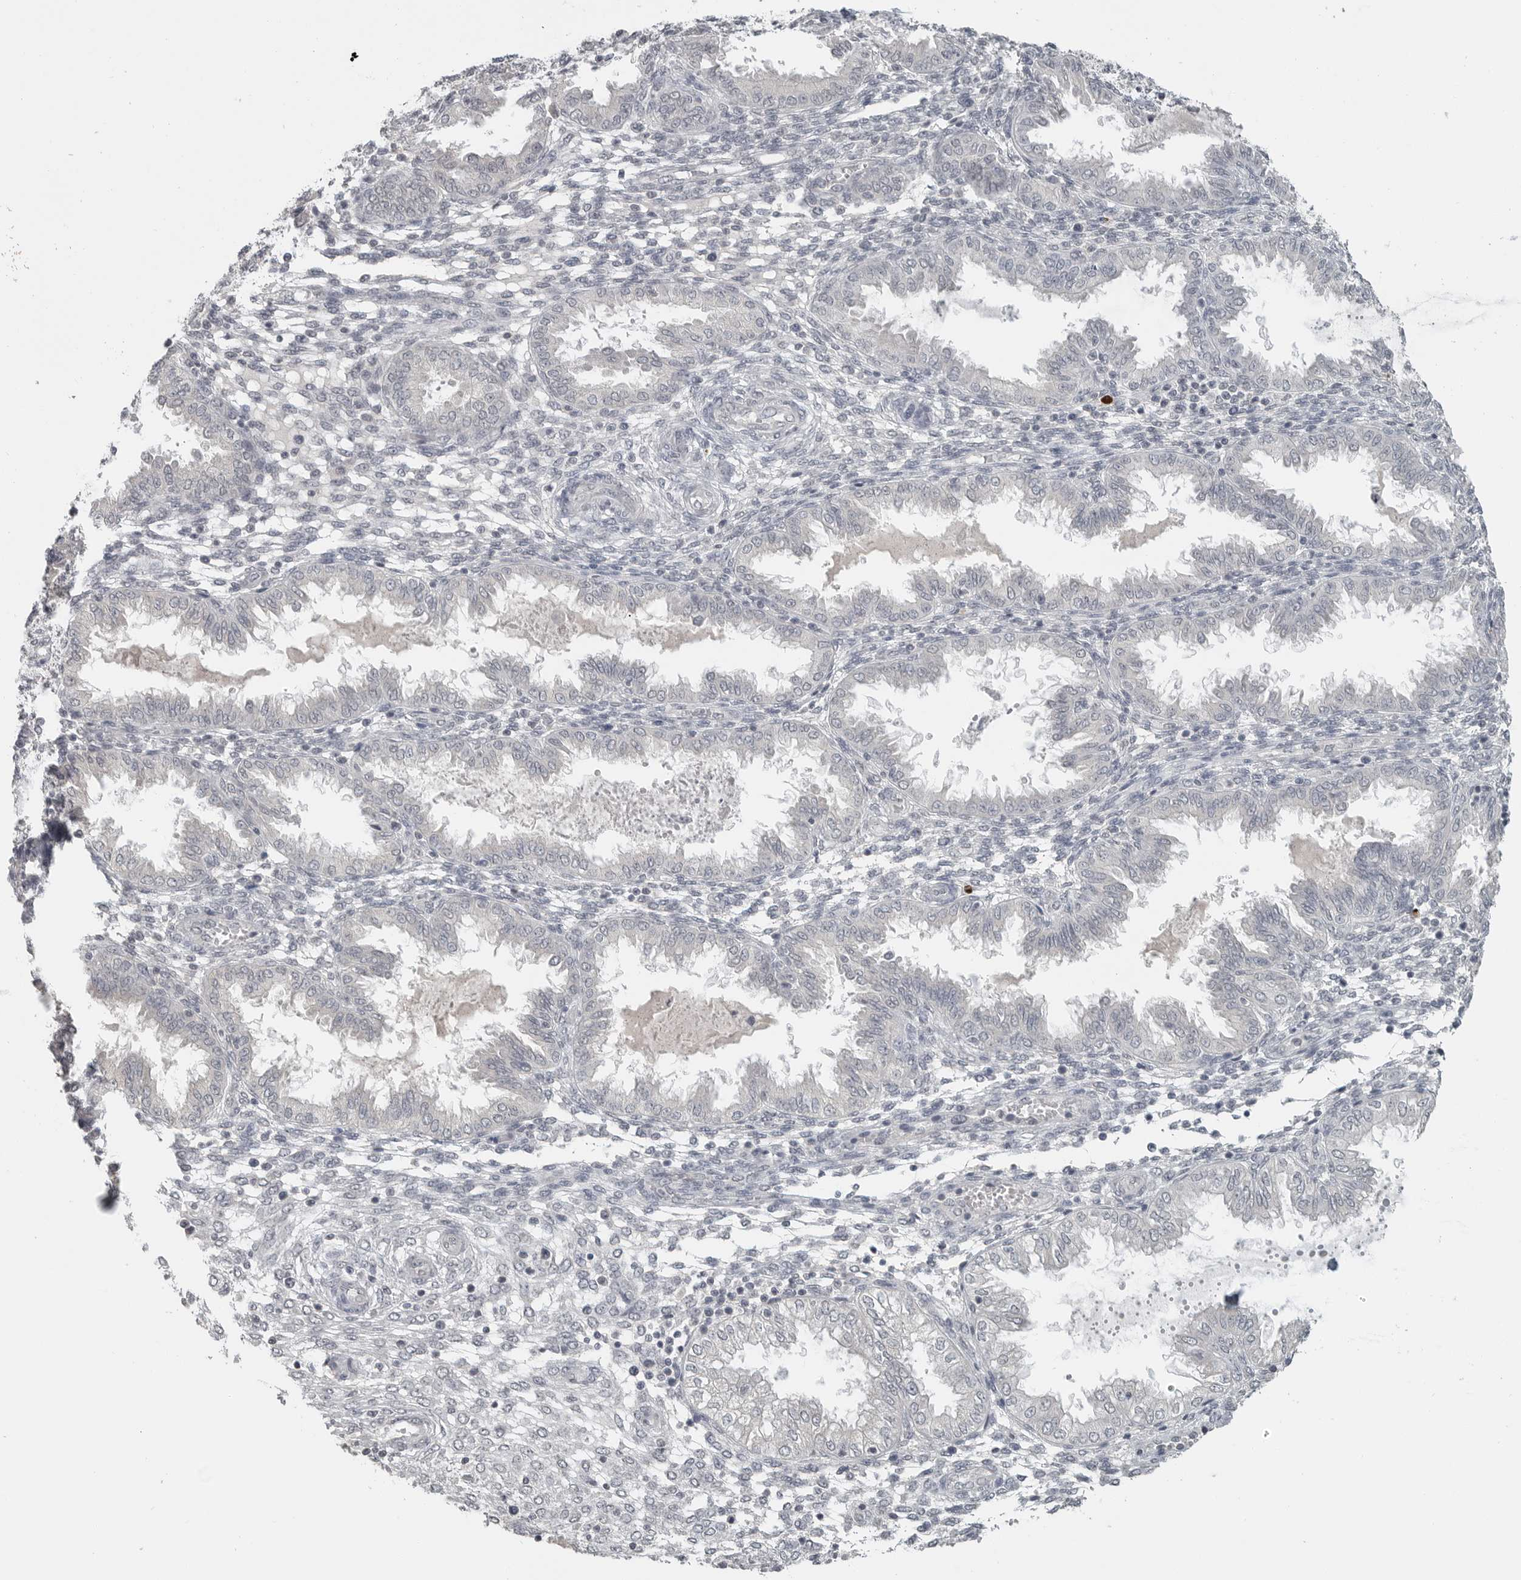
{"staining": {"intensity": "negative", "quantity": "none", "location": "none"}, "tissue": "endometrium", "cell_type": "Cells in endometrial stroma", "image_type": "normal", "snomed": [{"axis": "morphology", "description": "Normal tissue, NOS"}, {"axis": "topography", "description": "Endometrium"}], "caption": "The image displays no staining of cells in endometrial stroma in unremarkable endometrium.", "gene": "FOXP3", "patient": {"sex": "female", "age": 33}}